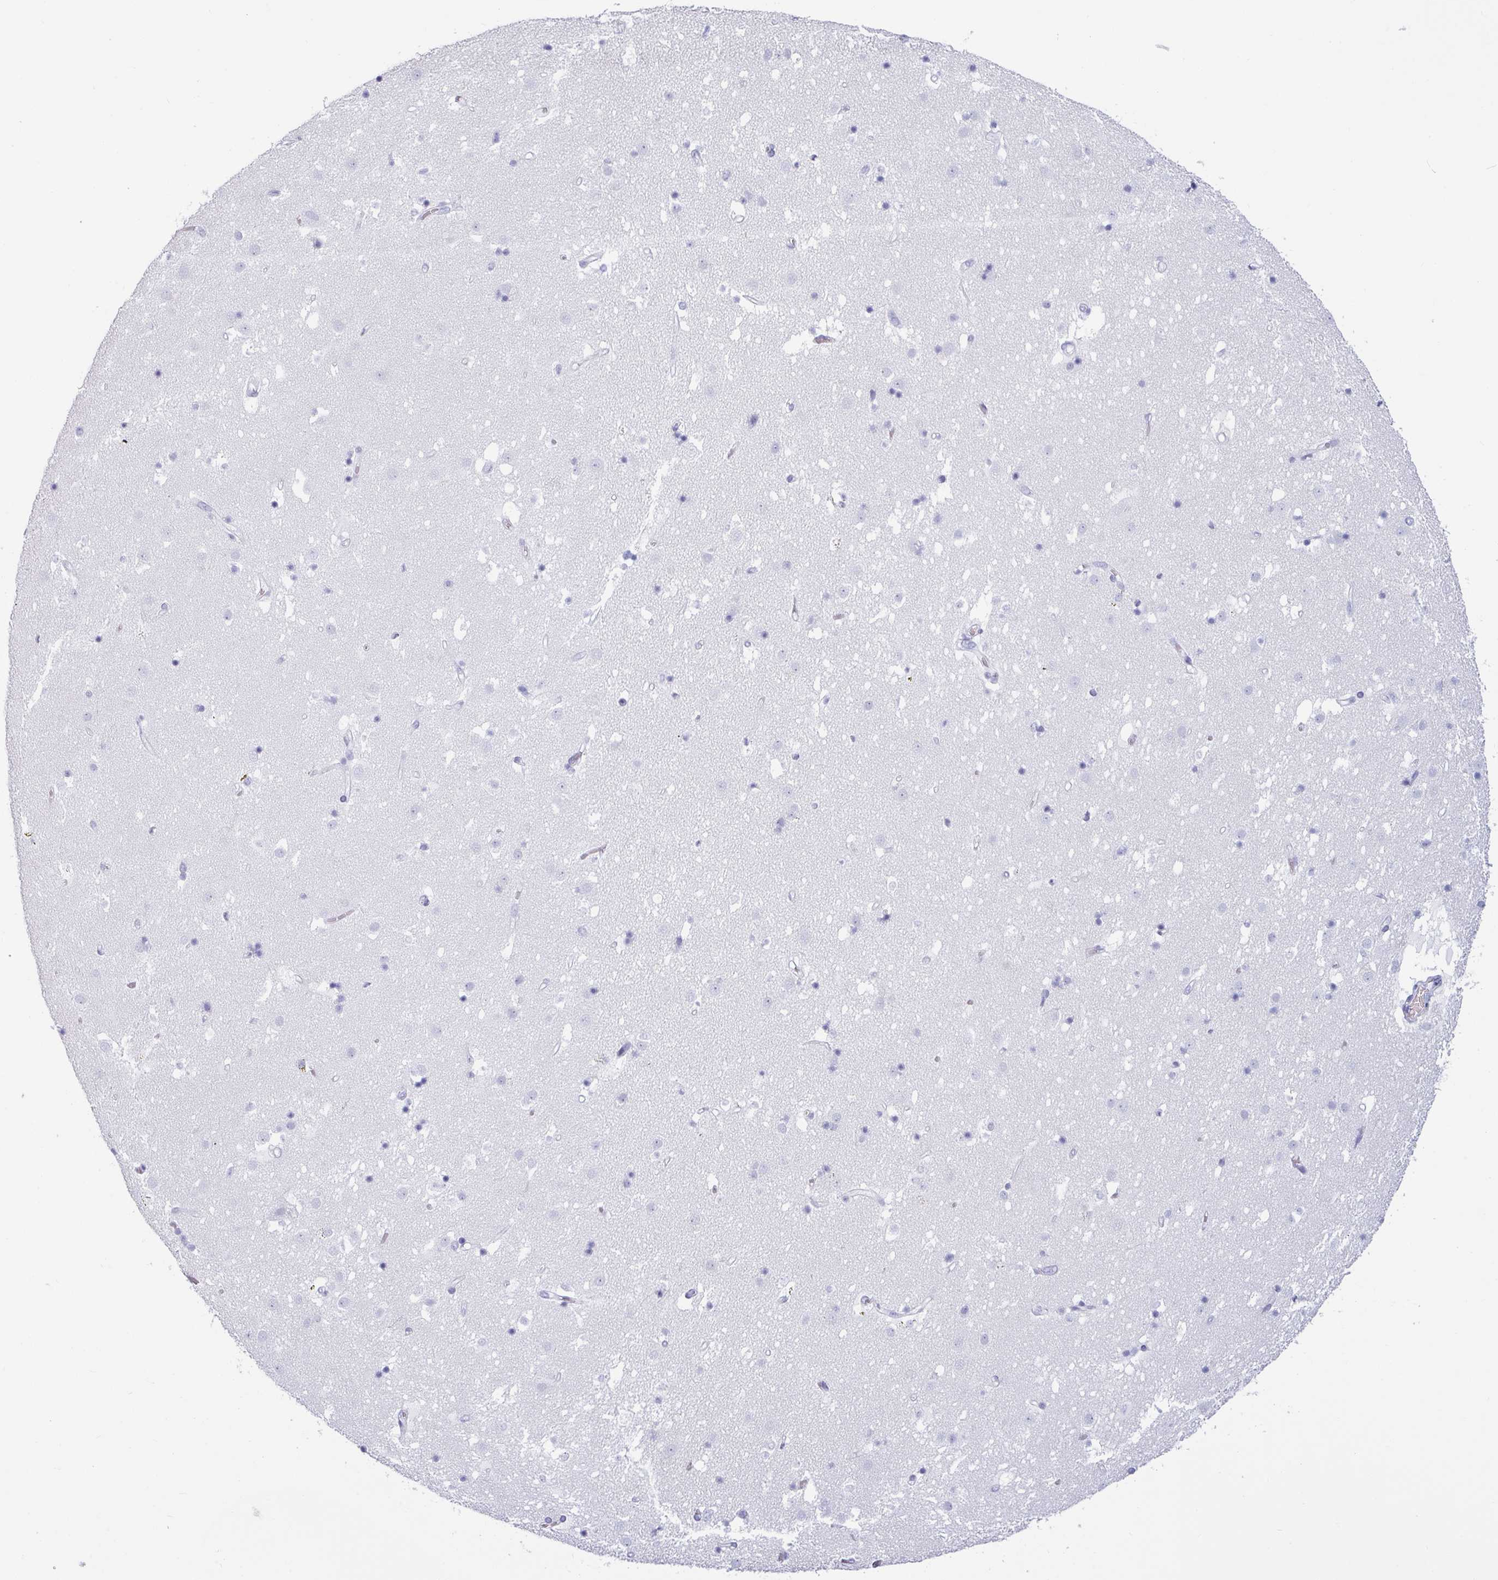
{"staining": {"intensity": "negative", "quantity": "none", "location": "none"}, "tissue": "caudate", "cell_type": "Glial cells", "image_type": "normal", "snomed": [{"axis": "morphology", "description": "Normal tissue, NOS"}, {"axis": "topography", "description": "Lateral ventricle wall"}], "caption": "There is no significant expression in glial cells of caudate. Brightfield microscopy of IHC stained with DAB (brown) and hematoxylin (blue), captured at high magnification.", "gene": "CRYBB2", "patient": {"sex": "male", "age": 58}}